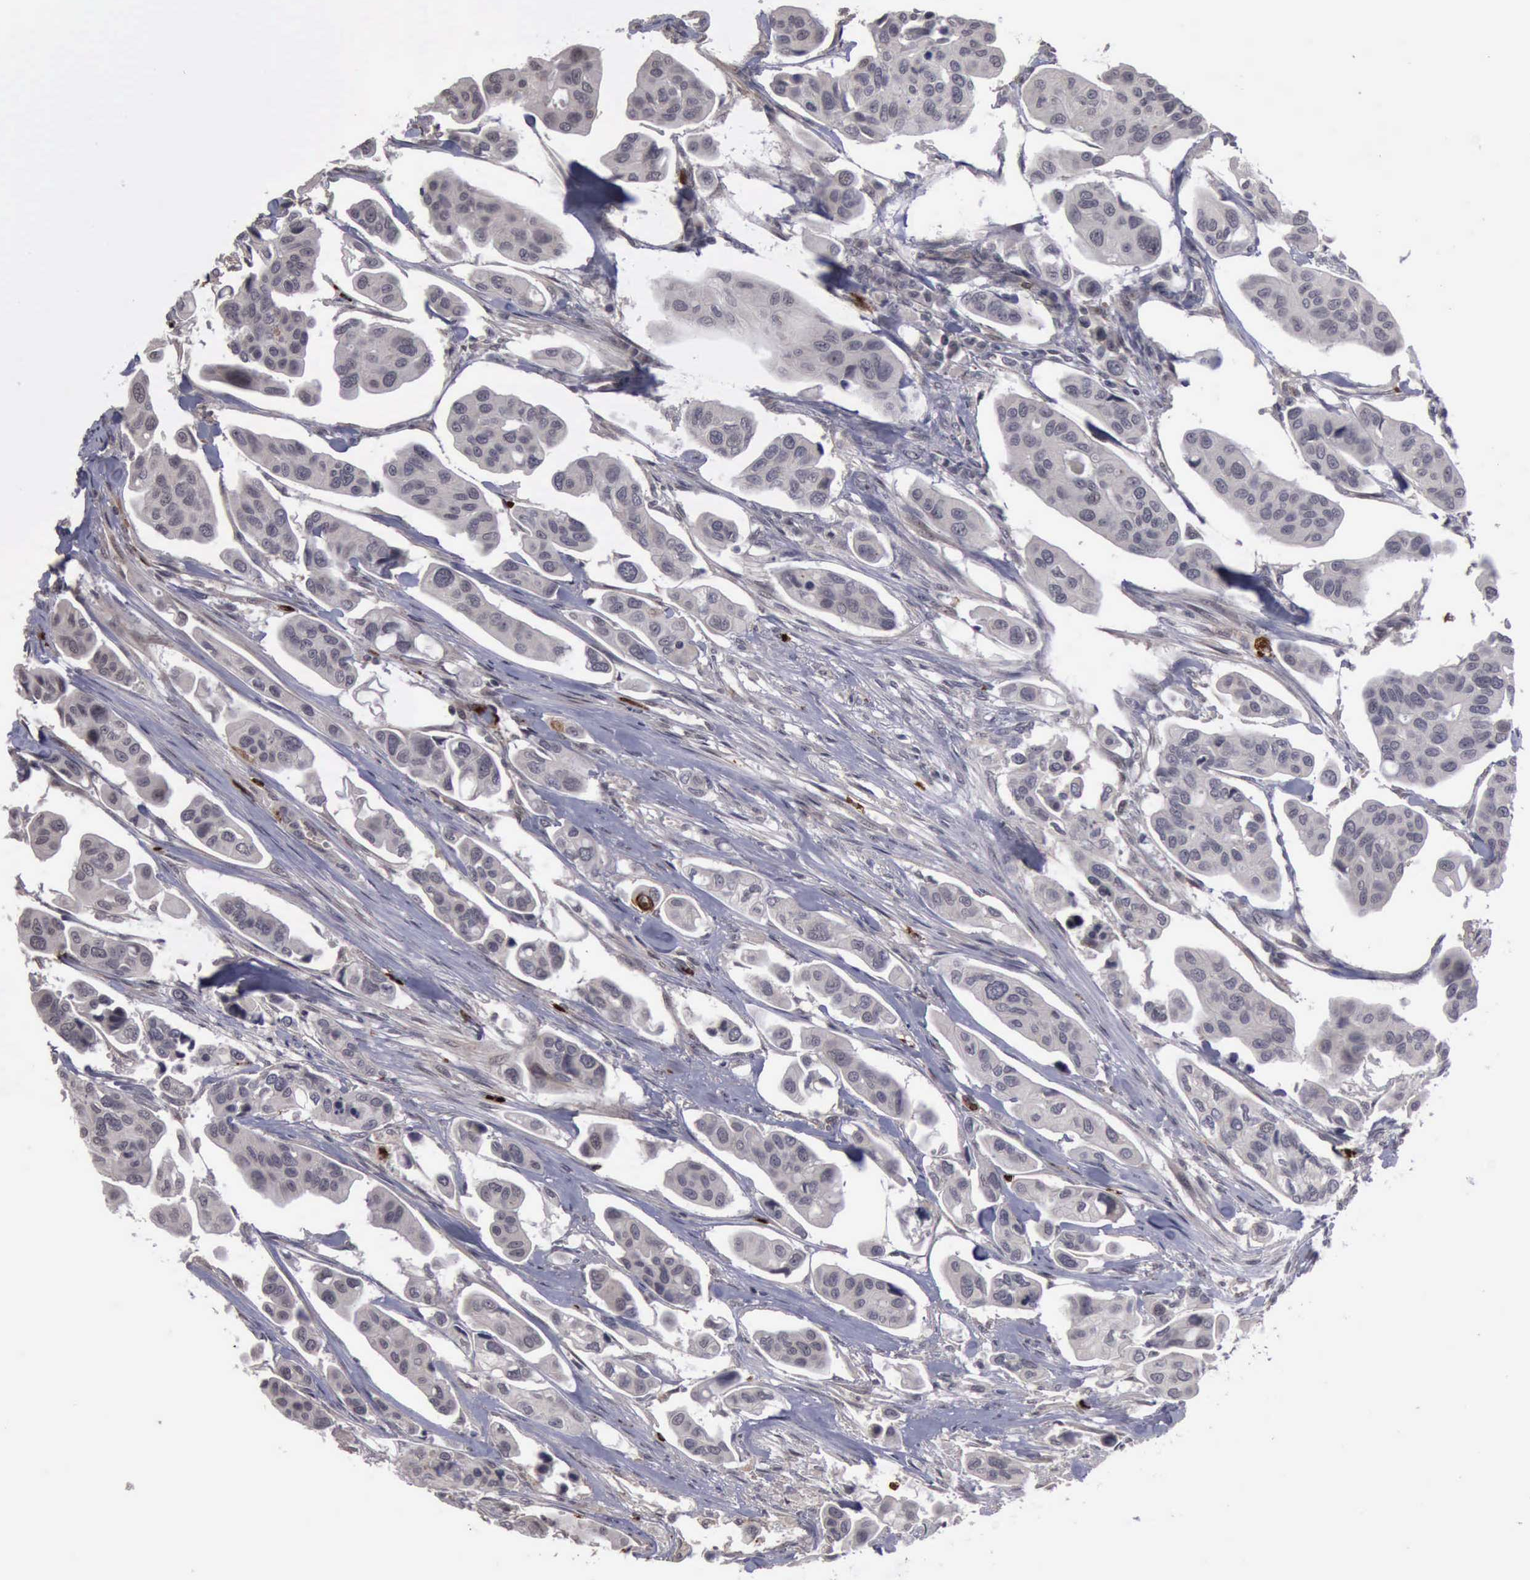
{"staining": {"intensity": "negative", "quantity": "none", "location": "none"}, "tissue": "urothelial cancer", "cell_type": "Tumor cells", "image_type": "cancer", "snomed": [{"axis": "morphology", "description": "Adenocarcinoma, NOS"}, {"axis": "topography", "description": "Urinary bladder"}], "caption": "High power microscopy image of an immunohistochemistry photomicrograph of urothelial cancer, revealing no significant staining in tumor cells.", "gene": "MMP9", "patient": {"sex": "male", "age": 61}}